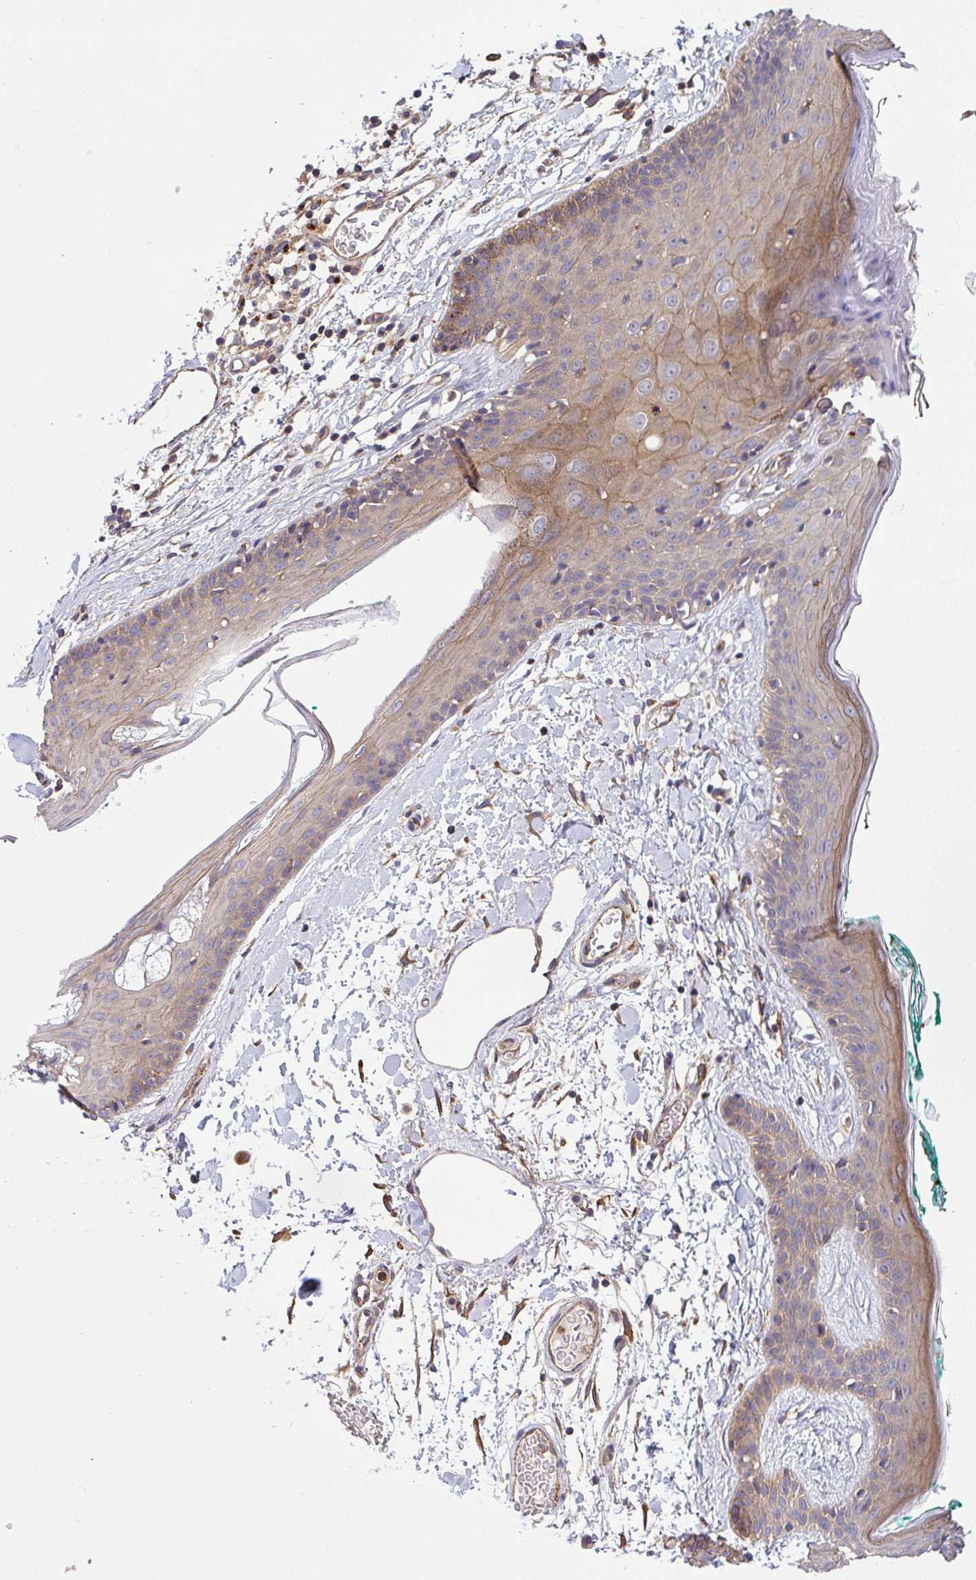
{"staining": {"intensity": "negative", "quantity": "none", "location": "none"}, "tissue": "skin", "cell_type": "Fibroblasts", "image_type": "normal", "snomed": [{"axis": "morphology", "description": "Normal tissue, NOS"}, {"axis": "topography", "description": "Skin"}], "caption": "The immunohistochemistry histopathology image has no significant expression in fibroblasts of skin. (IHC, brightfield microscopy, high magnification).", "gene": "C4orf36", "patient": {"sex": "male", "age": 79}}